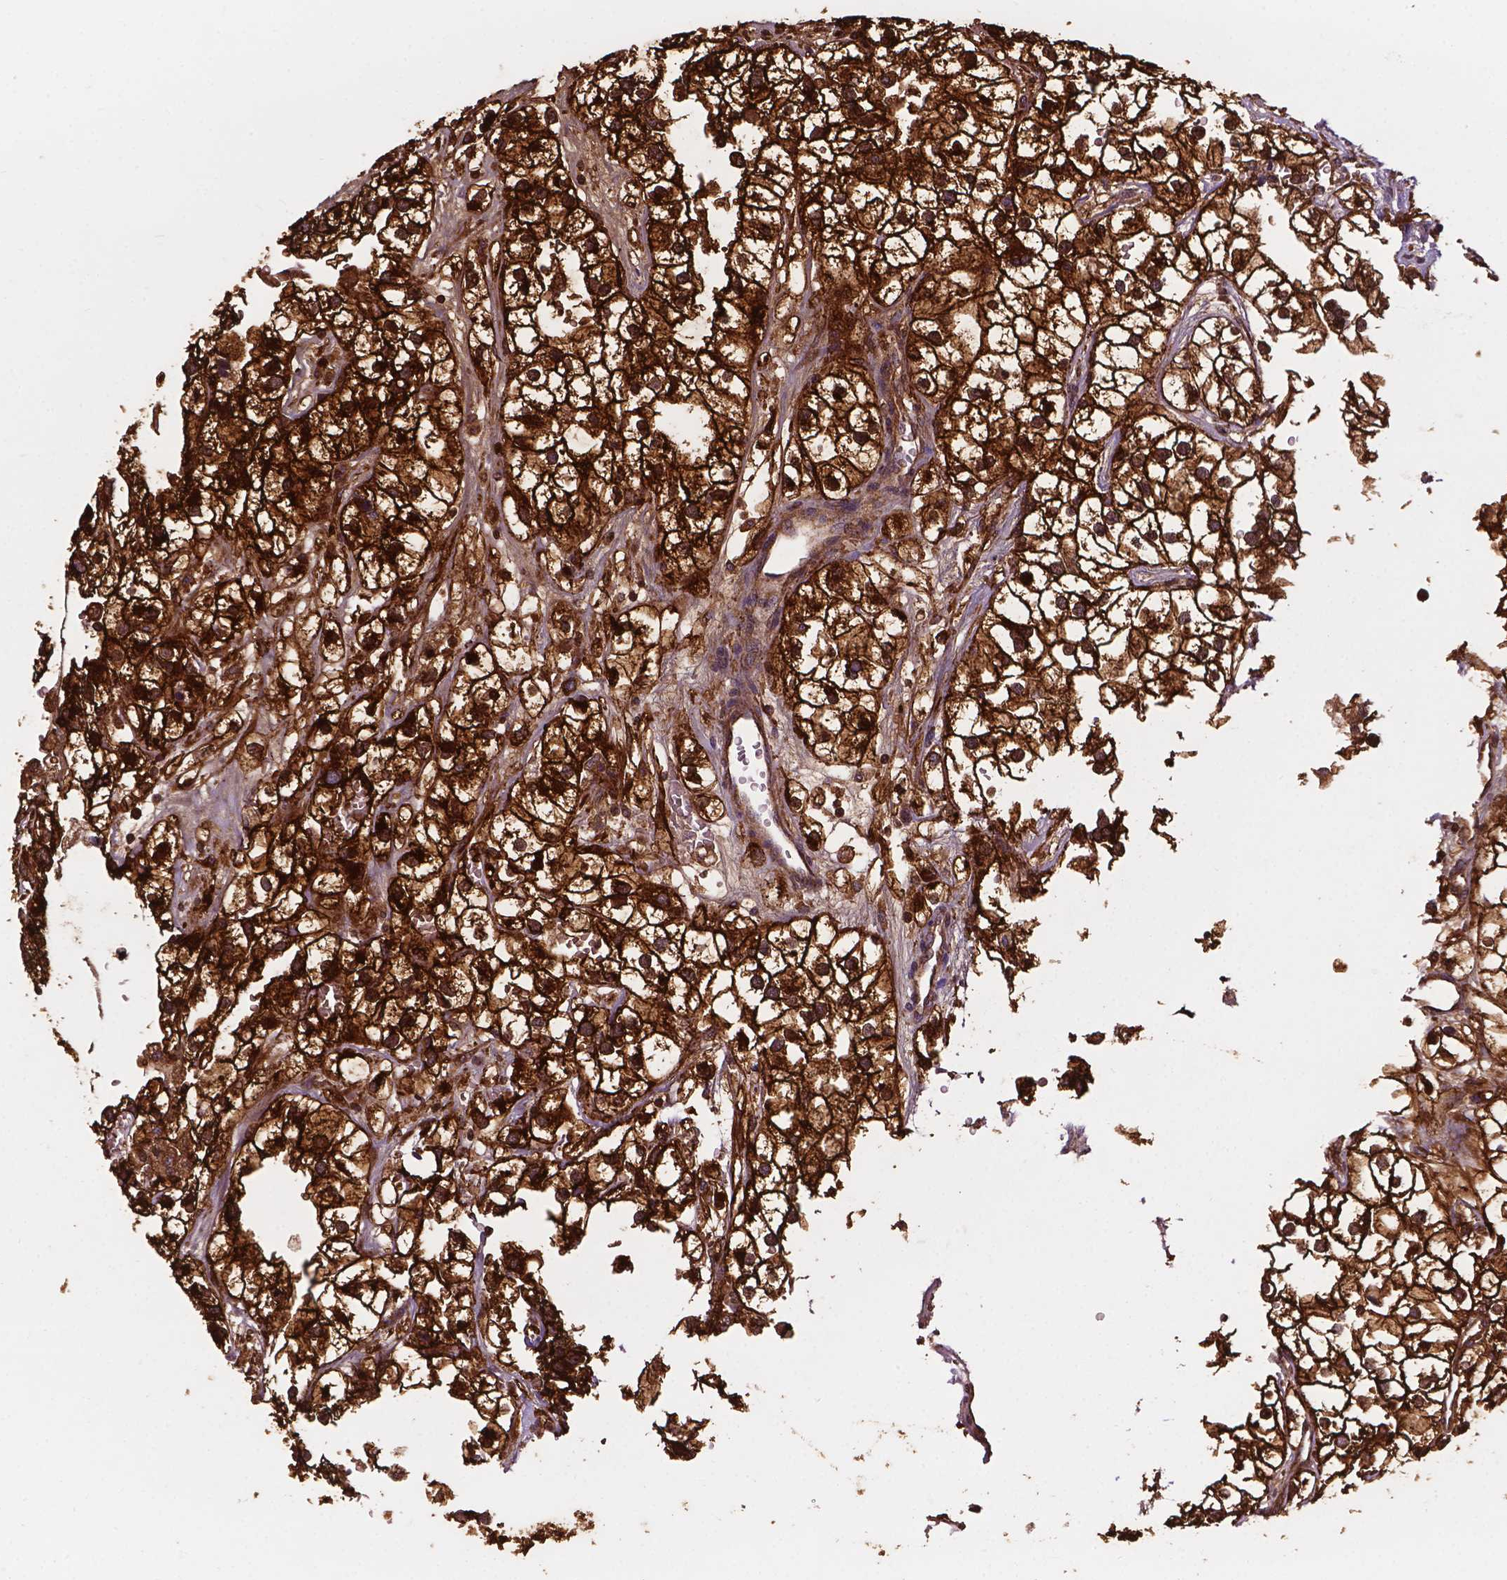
{"staining": {"intensity": "strong", "quantity": ">75%", "location": "cytoplasmic/membranous"}, "tissue": "renal cancer", "cell_type": "Tumor cells", "image_type": "cancer", "snomed": [{"axis": "morphology", "description": "Adenocarcinoma, NOS"}, {"axis": "topography", "description": "Kidney"}], "caption": "About >75% of tumor cells in renal cancer display strong cytoplasmic/membranous protein expression as visualized by brown immunohistochemical staining.", "gene": "SMAD3", "patient": {"sex": "male", "age": 59}}